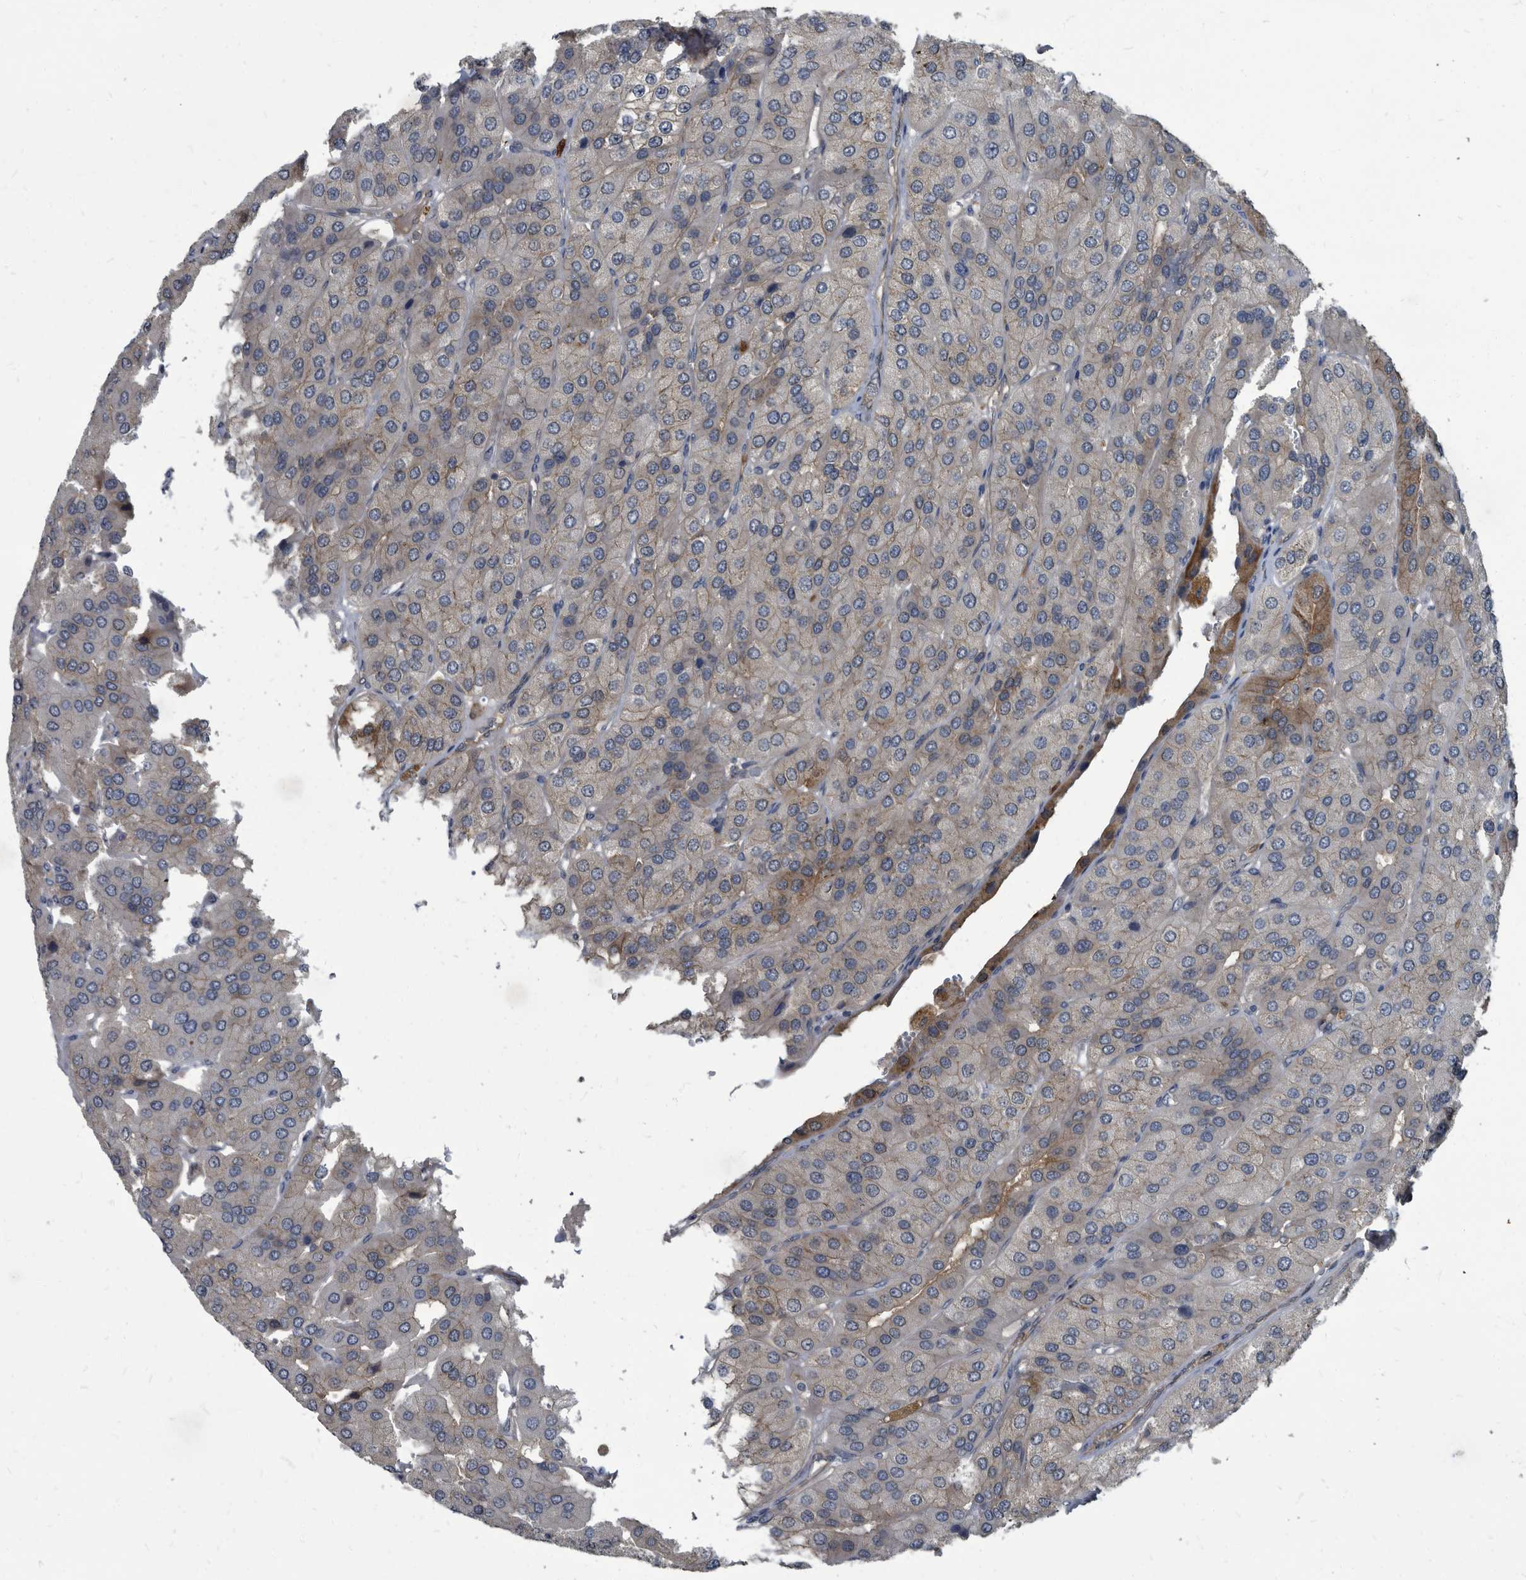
{"staining": {"intensity": "moderate", "quantity": "<25%", "location": "cytoplasmic/membranous"}, "tissue": "parathyroid gland", "cell_type": "Glandular cells", "image_type": "normal", "snomed": [{"axis": "morphology", "description": "Normal tissue, NOS"}, {"axis": "morphology", "description": "Adenoma, NOS"}, {"axis": "topography", "description": "Parathyroid gland"}], "caption": "Protein expression analysis of benign parathyroid gland demonstrates moderate cytoplasmic/membranous positivity in about <25% of glandular cells.", "gene": "CDV3", "patient": {"sex": "female", "age": 86}}